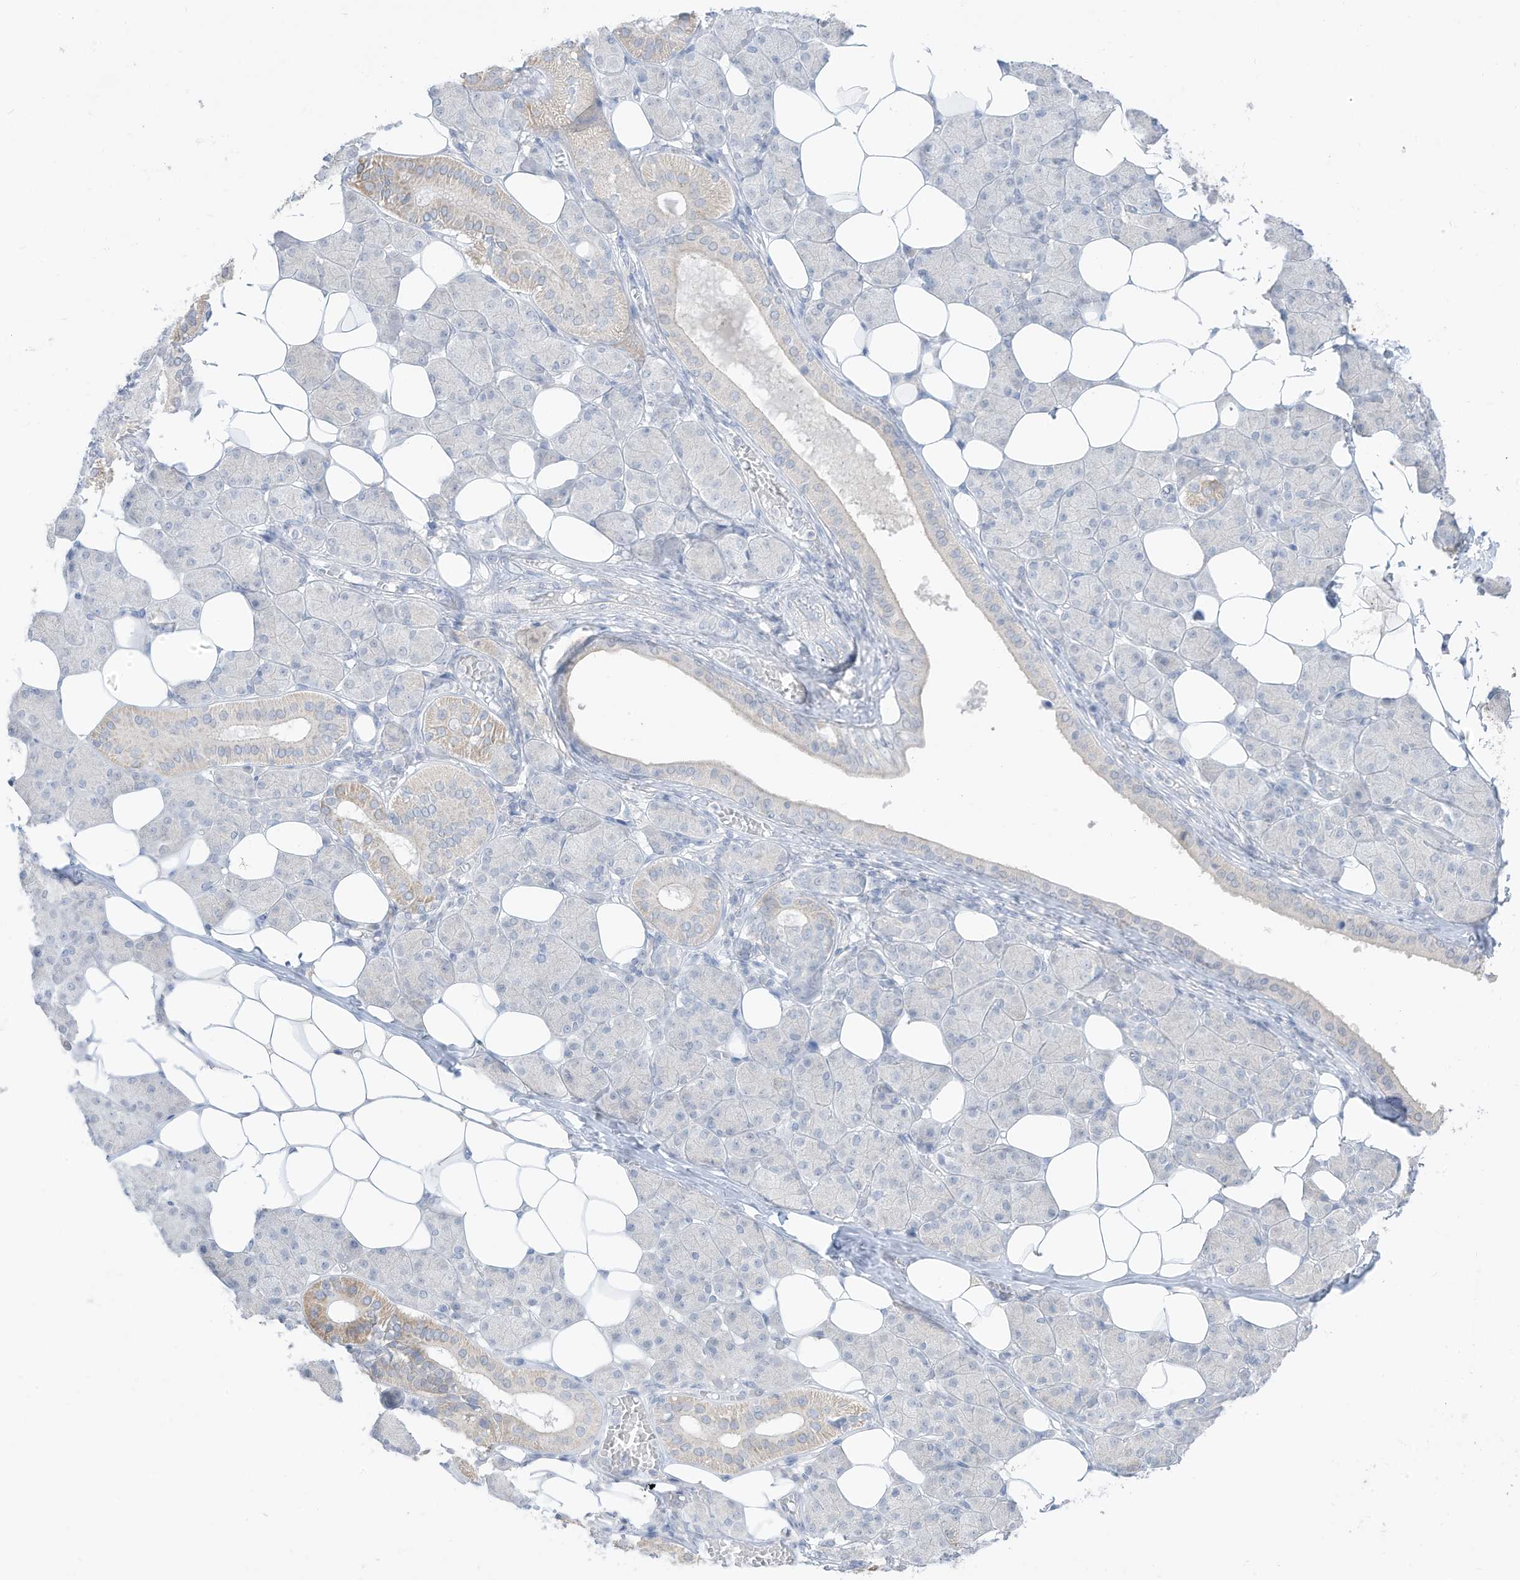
{"staining": {"intensity": "weak", "quantity": "<25%", "location": "cytoplasmic/membranous"}, "tissue": "salivary gland", "cell_type": "Glandular cells", "image_type": "normal", "snomed": [{"axis": "morphology", "description": "Normal tissue, NOS"}, {"axis": "topography", "description": "Salivary gland"}], "caption": "Micrograph shows no significant protein staining in glandular cells of benign salivary gland. Nuclei are stained in blue.", "gene": "OGT", "patient": {"sex": "female", "age": 33}}